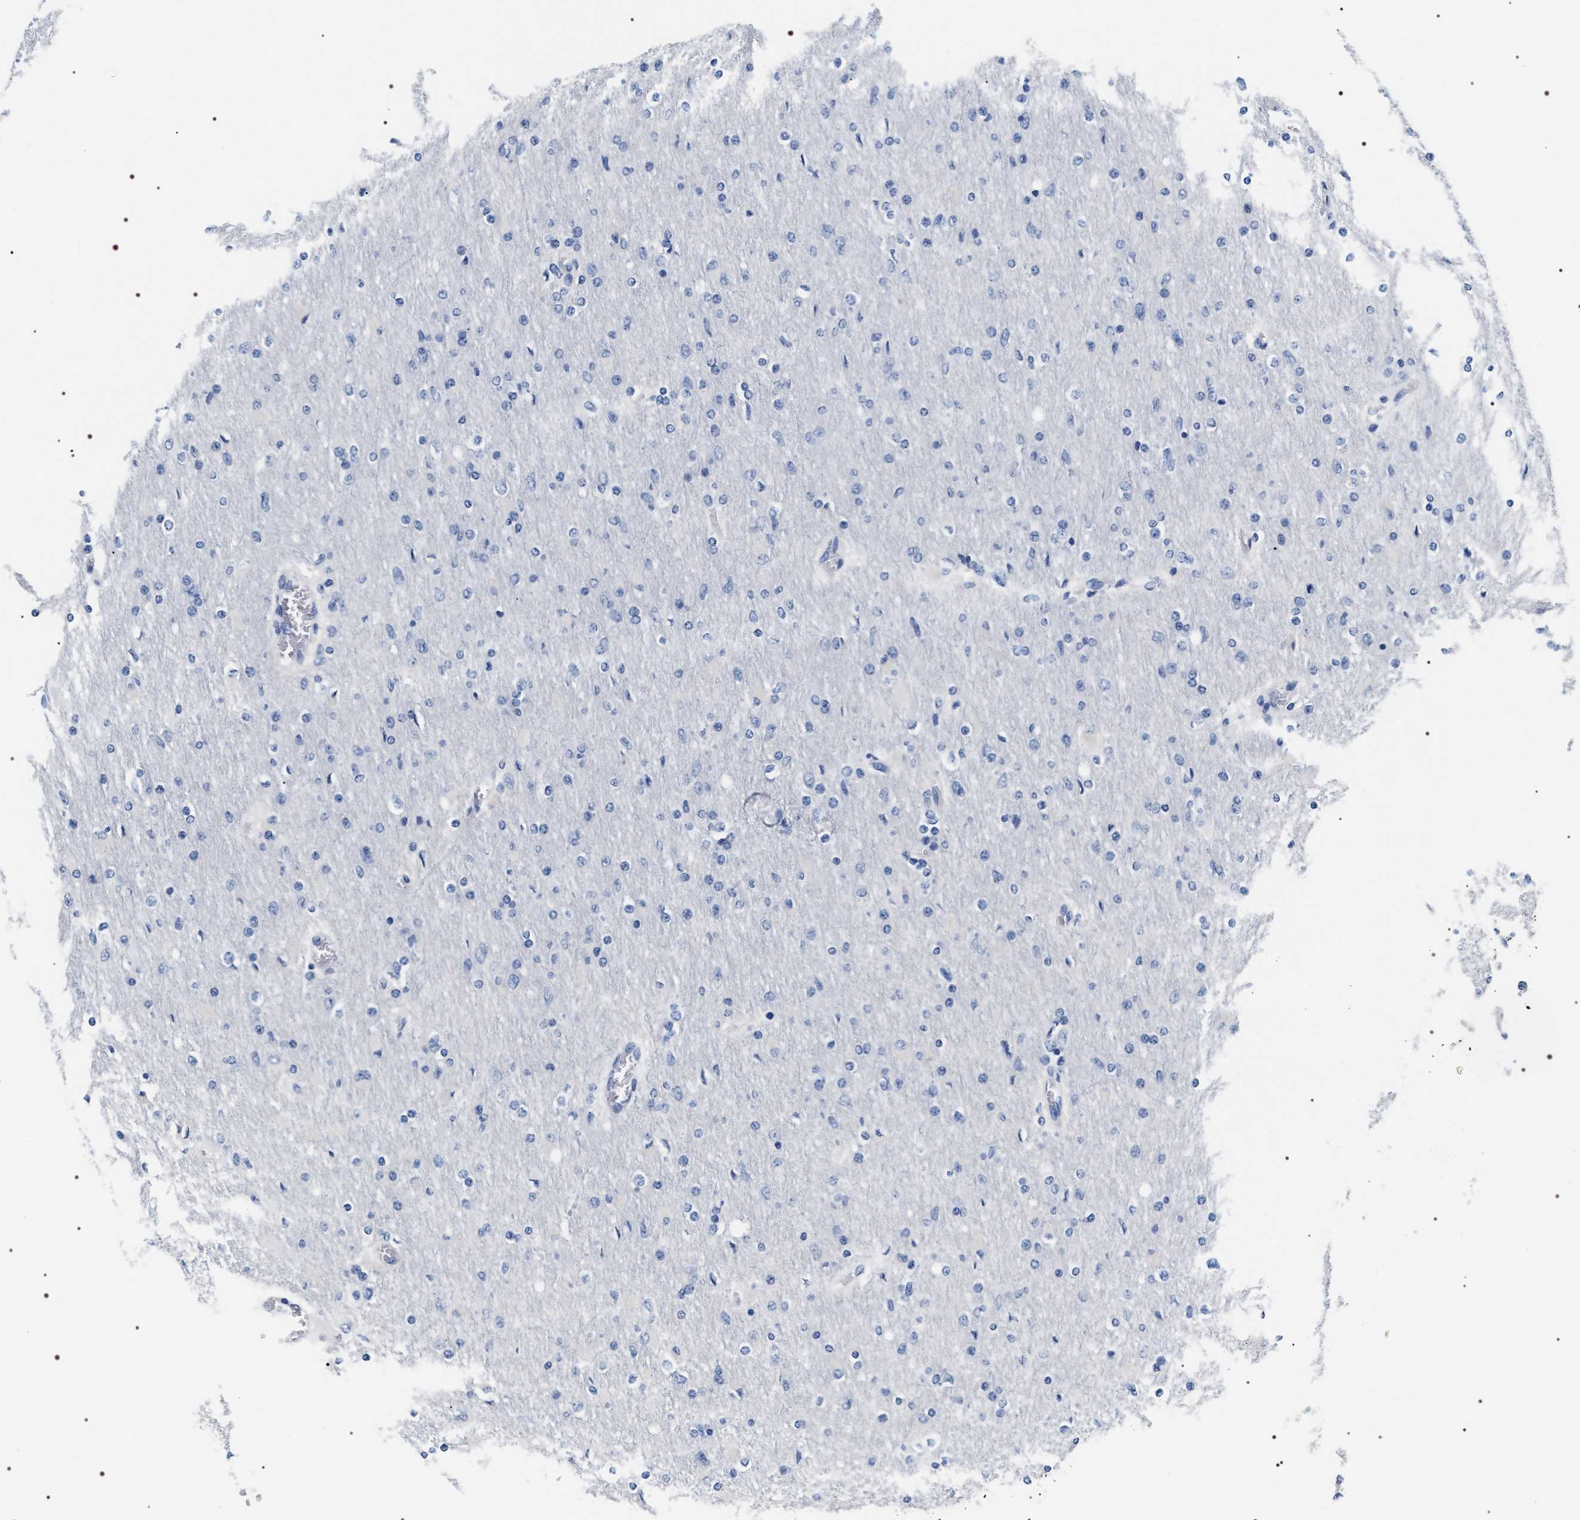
{"staining": {"intensity": "negative", "quantity": "none", "location": "none"}, "tissue": "glioma", "cell_type": "Tumor cells", "image_type": "cancer", "snomed": [{"axis": "morphology", "description": "Glioma, malignant, High grade"}, {"axis": "topography", "description": "Cerebral cortex"}], "caption": "Protein analysis of glioma displays no significant staining in tumor cells.", "gene": "ADH4", "patient": {"sex": "female", "age": 36}}